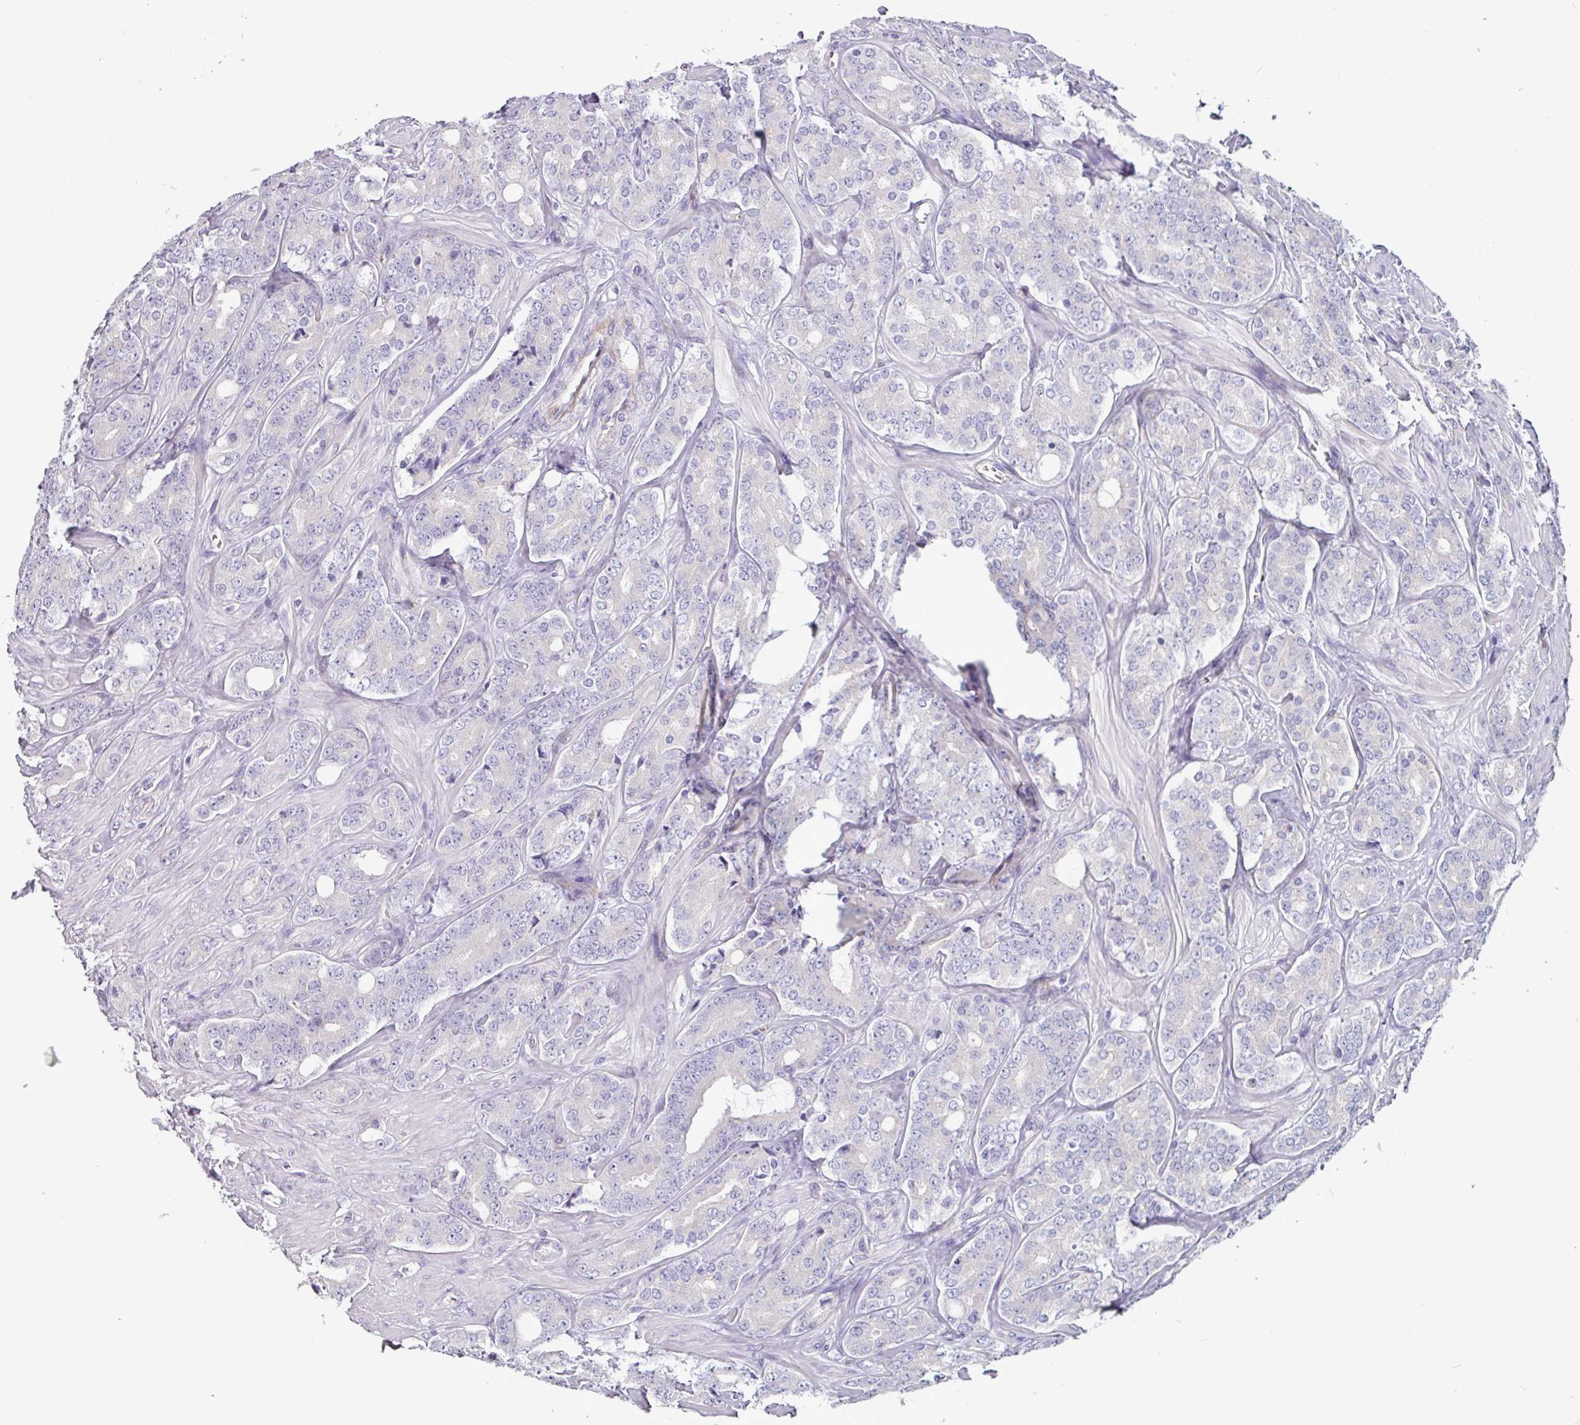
{"staining": {"intensity": "negative", "quantity": "none", "location": "none"}, "tissue": "prostate cancer", "cell_type": "Tumor cells", "image_type": "cancer", "snomed": [{"axis": "morphology", "description": "Adenocarcinoma, High grade"}, {"axis": "topography", "description": "Prostate"}], "caption": "There is no significant expression in tumor cells of high-grade adenocarcinoma (prostate).", "gene": "SLC17A7", "patient": {"sex": "male", "age": 62}}